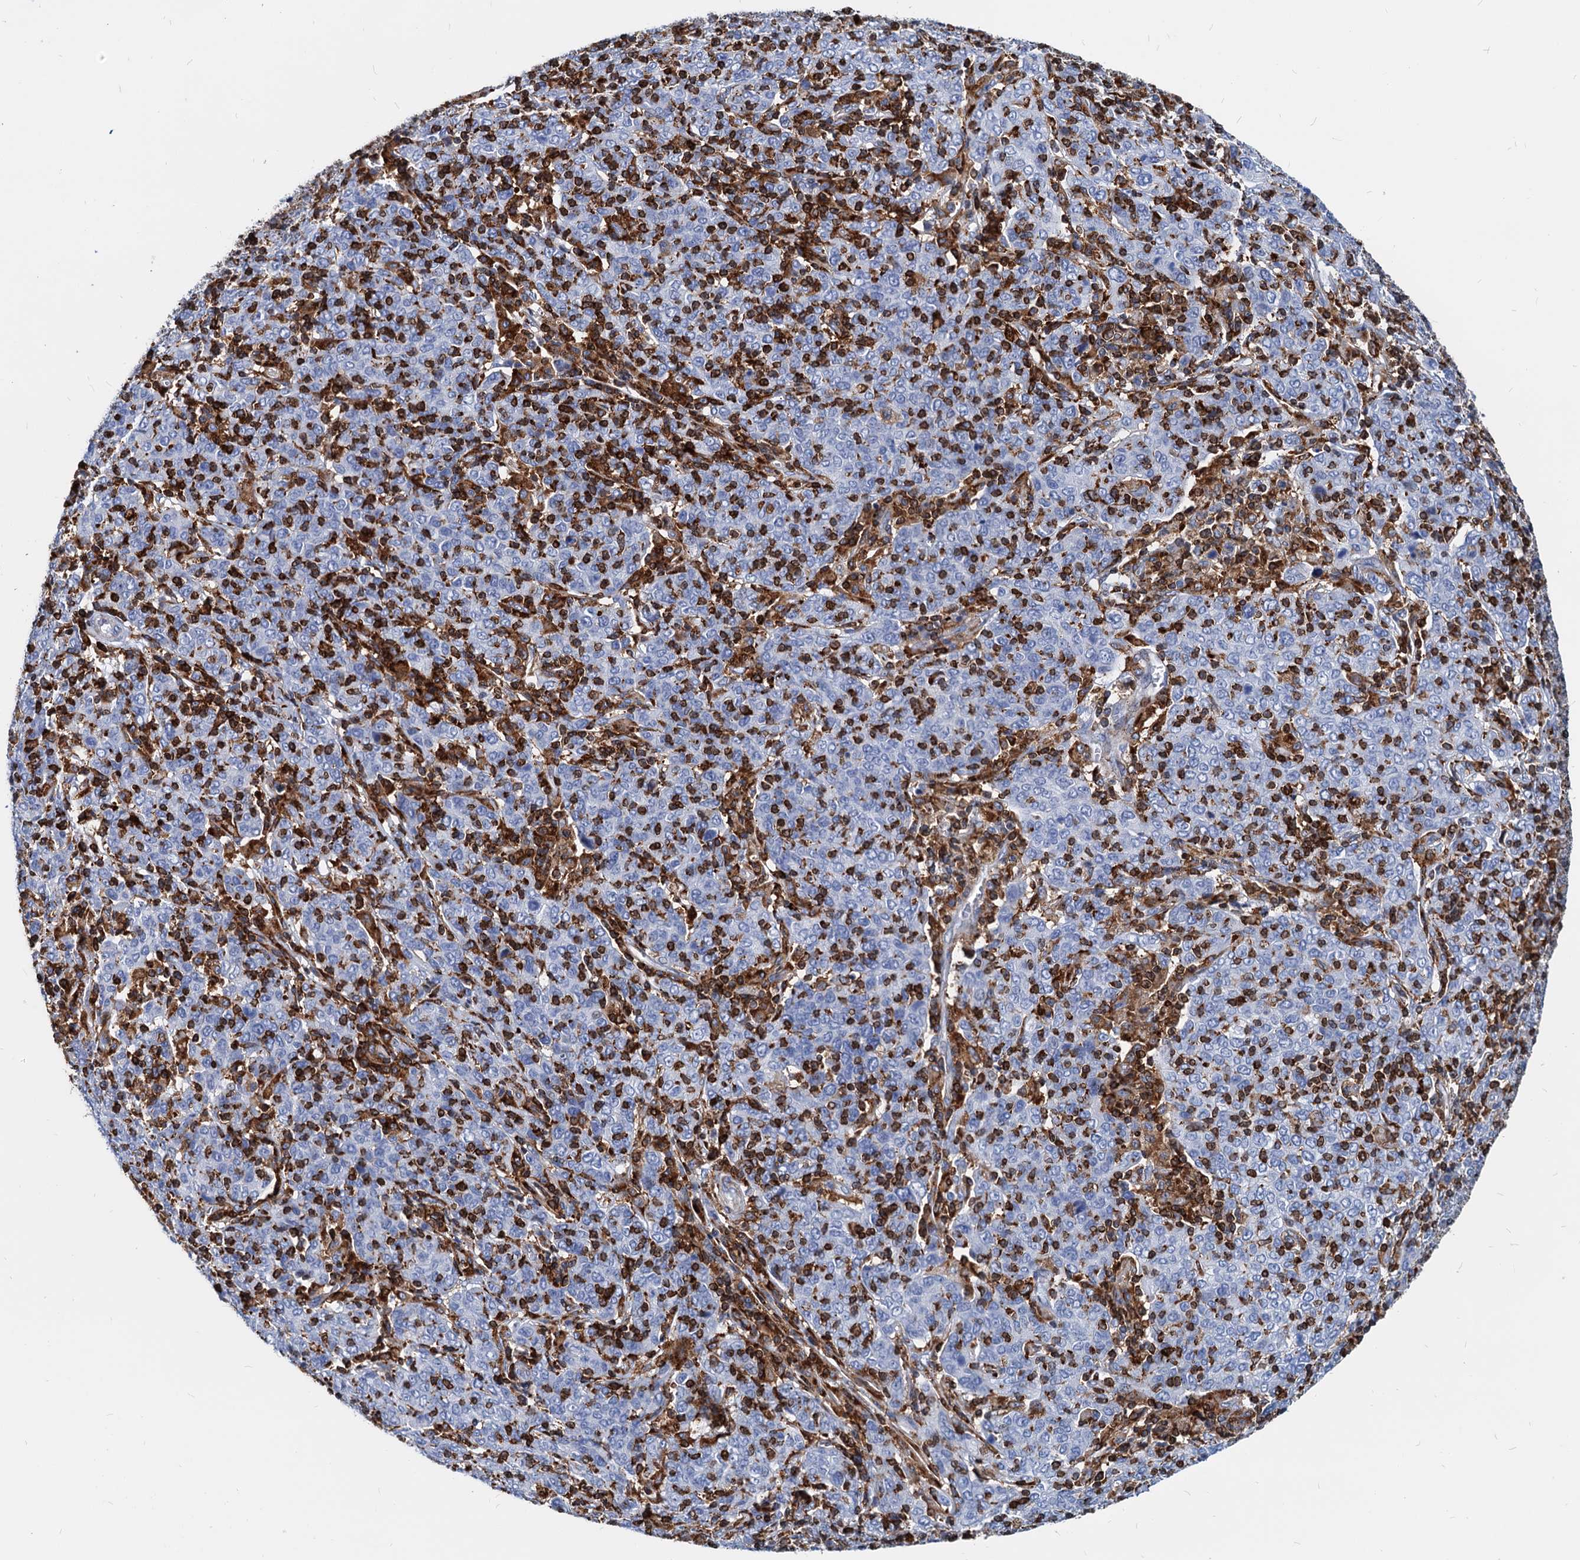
{"staining": {"intensity": "negative", "quantity": "none", "location": "none"}, "tissue": "cervical cancer", "cell_type": "Tumor cells", "image_type": "cancer", "snomed": [{"axis": "morphology", "description": "Squamous cell carcinoma, NOS"}, {"axis": "topography", "description": "Cervix"}], "caption": "An IHC photomicrograph of cervical cancer is shown. There is no staining in tumor cells of cervical cancer. Brightfield microscopy of immunohistochemistry stained with DAB (3,3'-diaminobenzidine) (brown) and hematoxylin (blue), captured at high magnification.", "gene": "LCP2", "patient": {"sex": "female", "age": 67}}